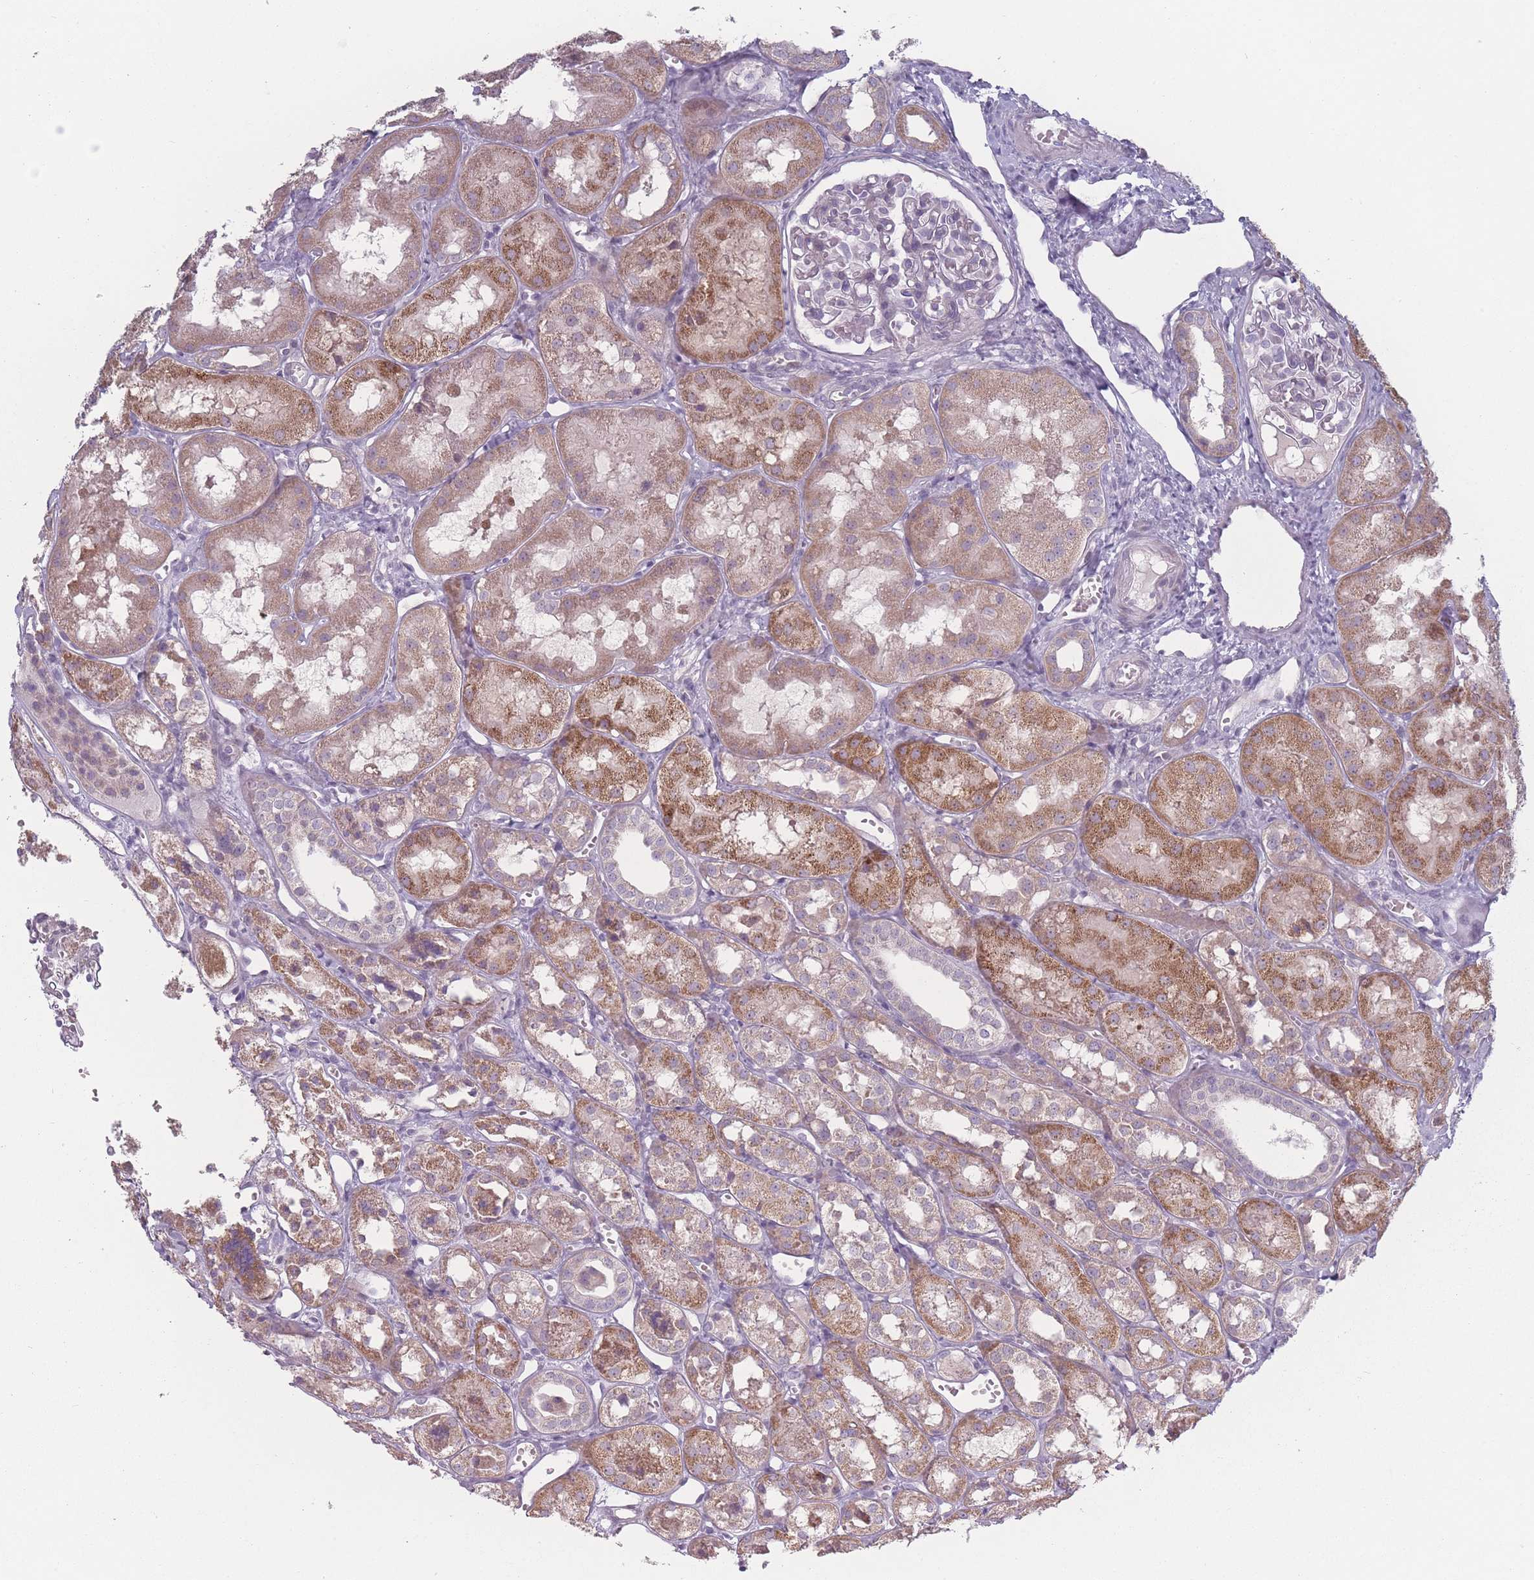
{"staining": {"intensity": "weak", "quantity": "<25%", "location": "cytoplasmic/membranous"}, "tissue": "kidney", "cell_type": "Cells in glomeruli", "image_type": "normal", "snomed": [{"axis": "morphology", "description": "Normal tissue, NOS"}, {"axis": "topography", "description": "Kidney"}], "caption": "DAB immunohistochemical staining of benign kidney exhibits no significant staining in cells in glomeruli.", "gene": "RASL10B", "patient": {"sex": "male", "age": 16}}